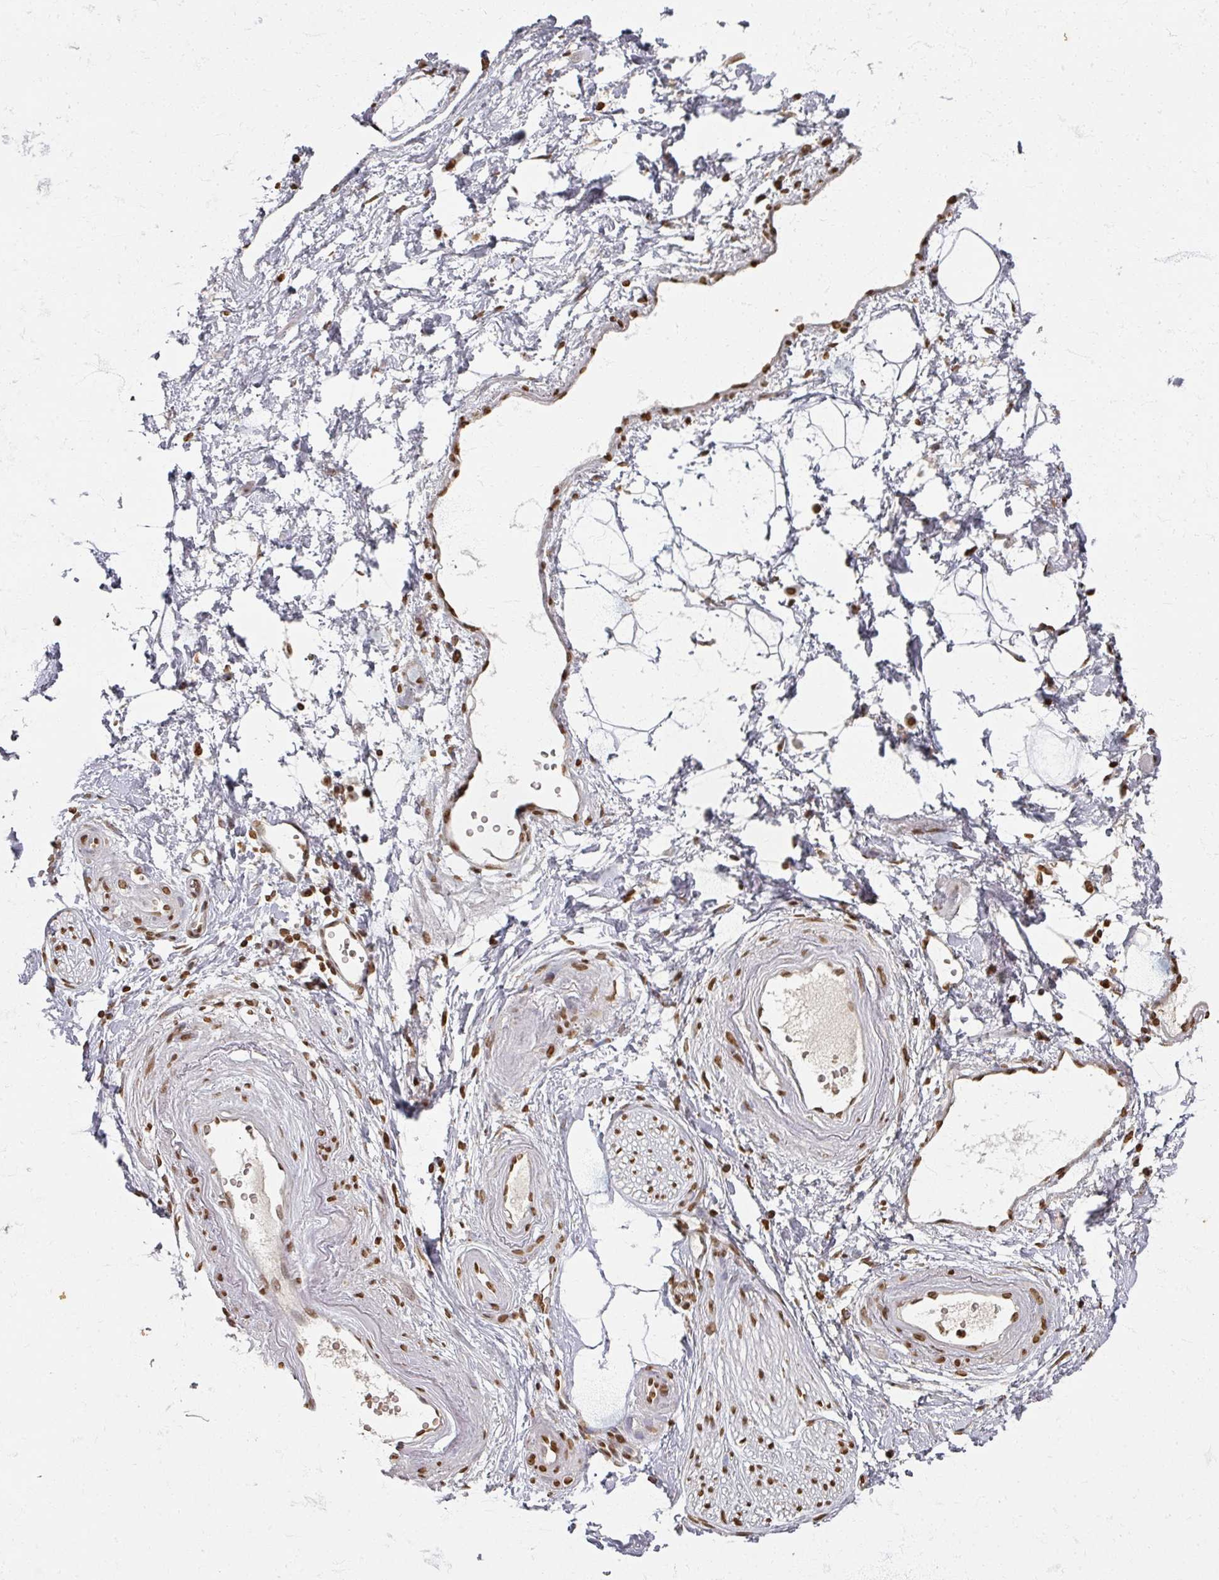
{"staining": {"intensity": "moderate", "quantity": "<25%", "location": "nuclear"}, "tissue": "adipose tissue", "cell_type": "Adipocytes", "image_type": "normal", "snomed": [{"axis": "morphology", "description": "Normal tissue, NOS"}, {"axis": "topography", "description": "Prostate"}, {"axis": "topography", "description": "Peripheral nerve tissue"}], "caption": "Adipocytes demonstrate moderate nuclear staining in about <25% of cells in benign adipose tissue. (IHC, brightfield microscopy, high magnification).", "gene": "DCUN1D5", "patient": {"sex": "male", "age": 55}}